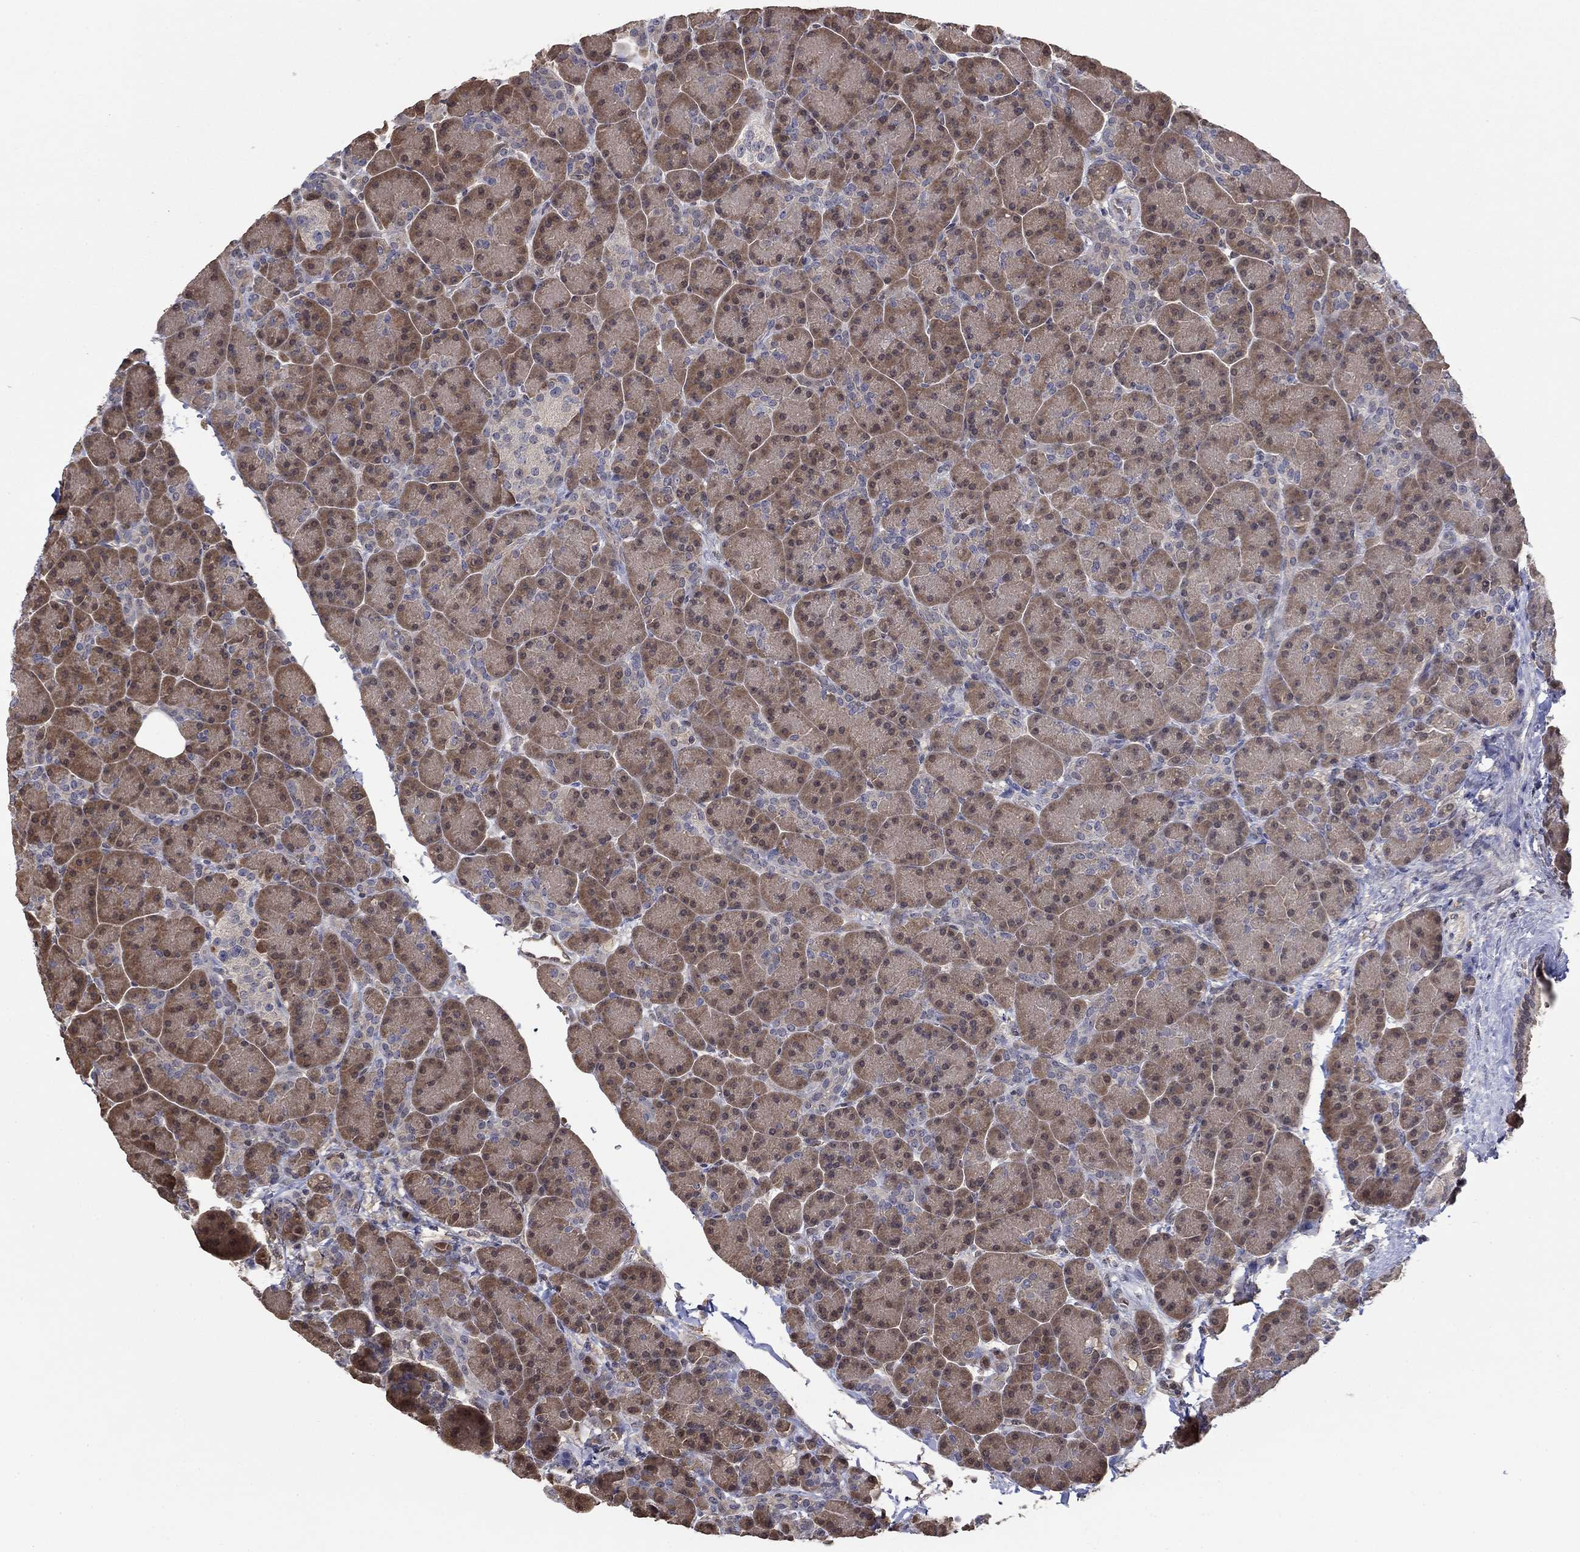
{"staining": {"intensity": "moderate", "quantity": ">75%", "location": "cytoplasmic/membranous"}, "tissue": "pancreas", "cell_type": "Exocrine glandular cells", "image_type": "normal", "snomed": [{"axis": "morphology", "description": "Normal tissue, NOS"}, {"axis": "topography", "description": "Pancreas"}], "caption": "This is a photomicrograph of IHC staining of unremarkable pancreas, which shows moderate staining in the cytoplasmic/membranous of exocrine glandular cells.", "gene": "RNF114", "patient": {"sex": "female", "age": 63}}